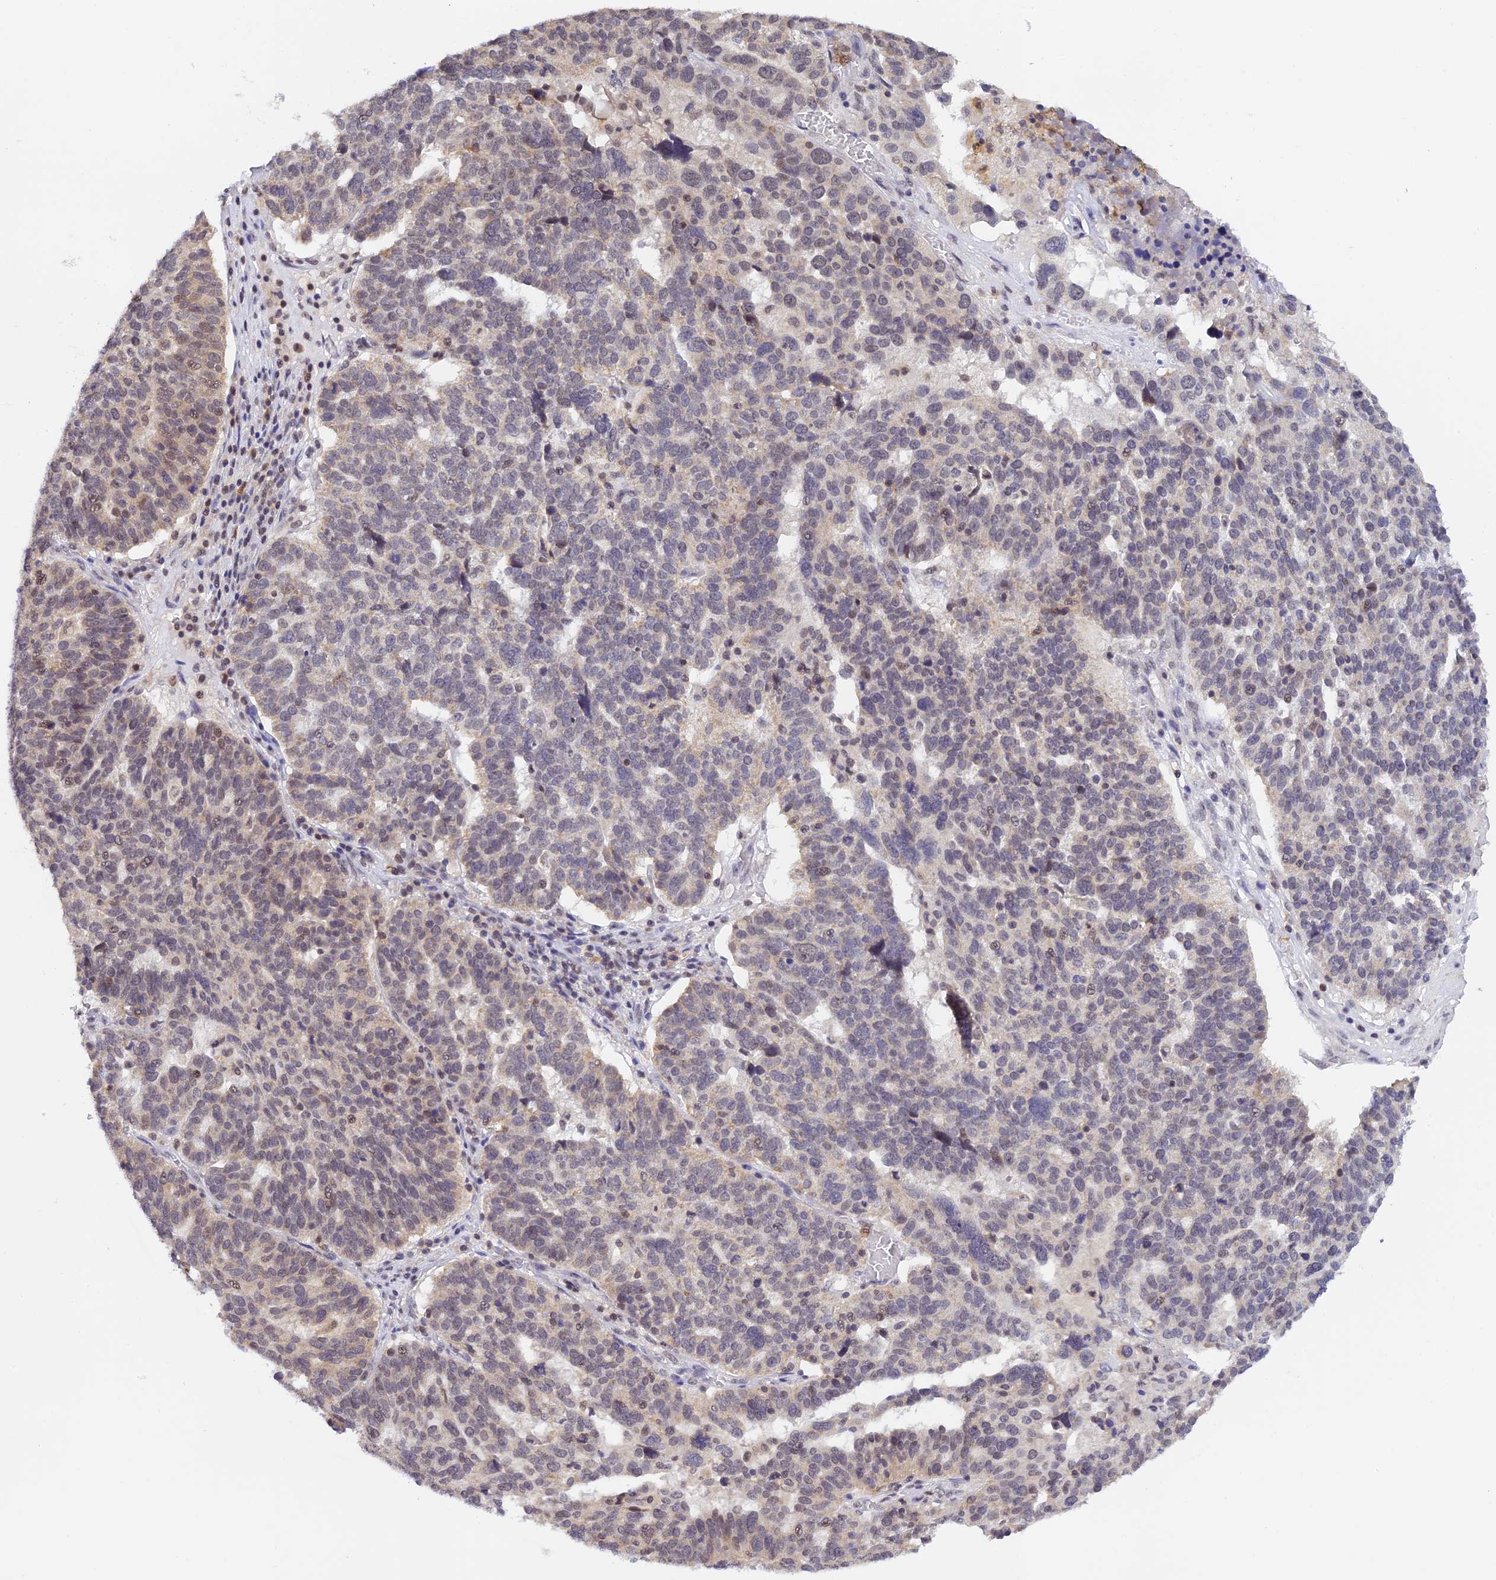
{"staining": {"intensity": "weak", "quantity": "<25%", "location": "nuclear"}, "tissue": "ovarian cancer", "cell_type": "Tumor cells", "image_type": "cancer", "snomed": [{"axis": "morphology", "description": "Cystadenocarcinoma, serous, NOS"}, {"axis": "topography", "description": "Ovary"}], "caption": "High magnification brightfield microscopy of ovarian cancer stained with DAB (3,3'-diaminobenzidine) (brown) and counterstained with hematoxylin (blue): tumor cells show no significant expression.", "gene": "PEX16", "patient": {"sex": "female", "age": 59}}